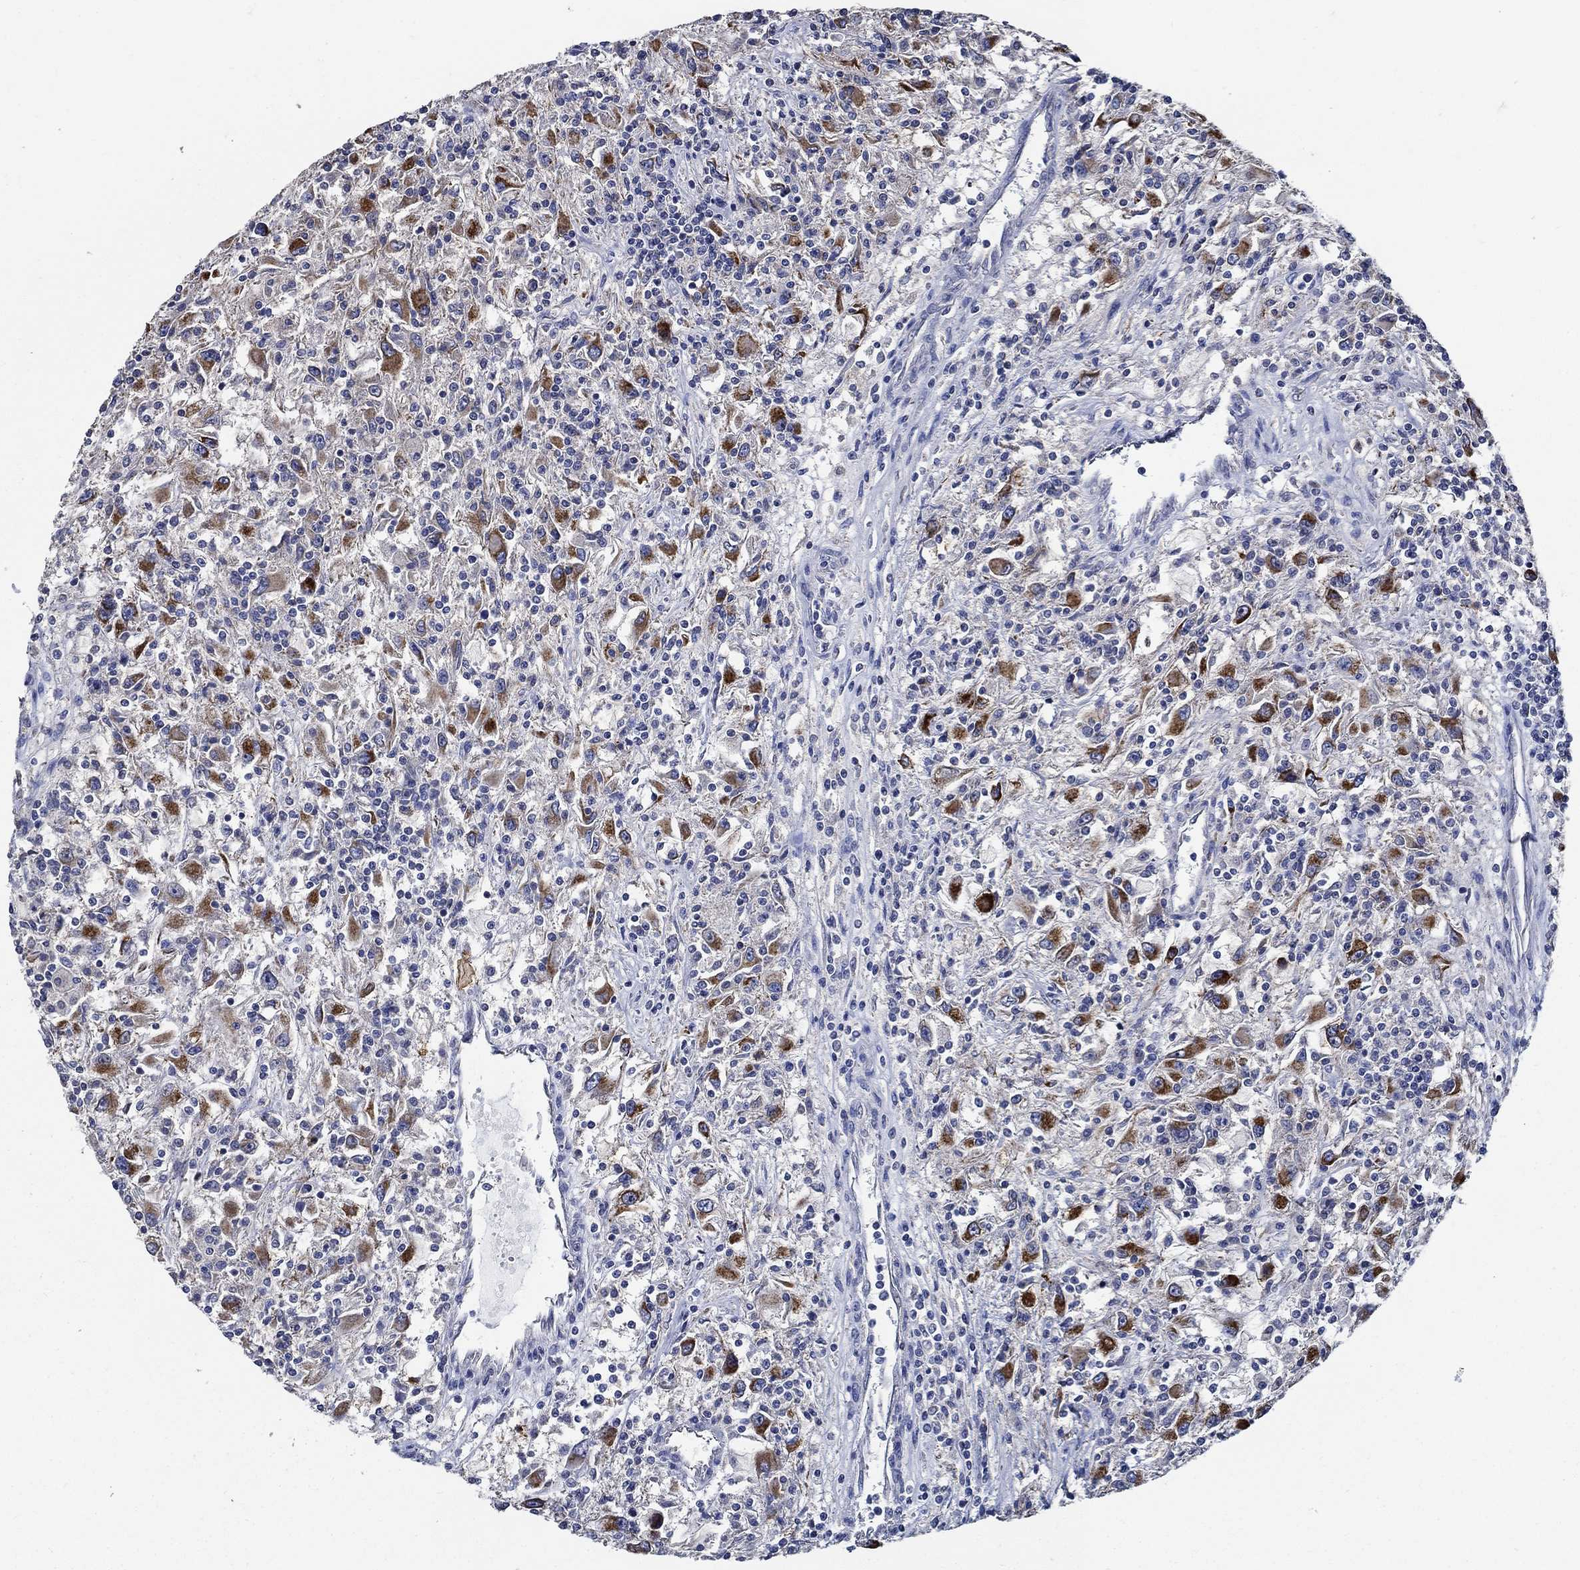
{"staining": {"intensity": "strong", "quantity": "25%-75%", "location": "cytoplasmic/membranous"}, "tissue": "renal cancer", "cell_type": "Tumor cells", "image_type": "cancer", "snomed": [{"axis": "morphology", "description": "Adenocarcinoma, NOS"}, {"axis": "topography", "description": "Kidney"}], "caption": "The photomicrograph shows a brown stain indicating the presence of a protein in the cytoplasmic/membranous of tumor cells in renal cancer (adenocarcinoma).", "gene": "WDR53", "patient": {"sex": "female", "age": 67}}